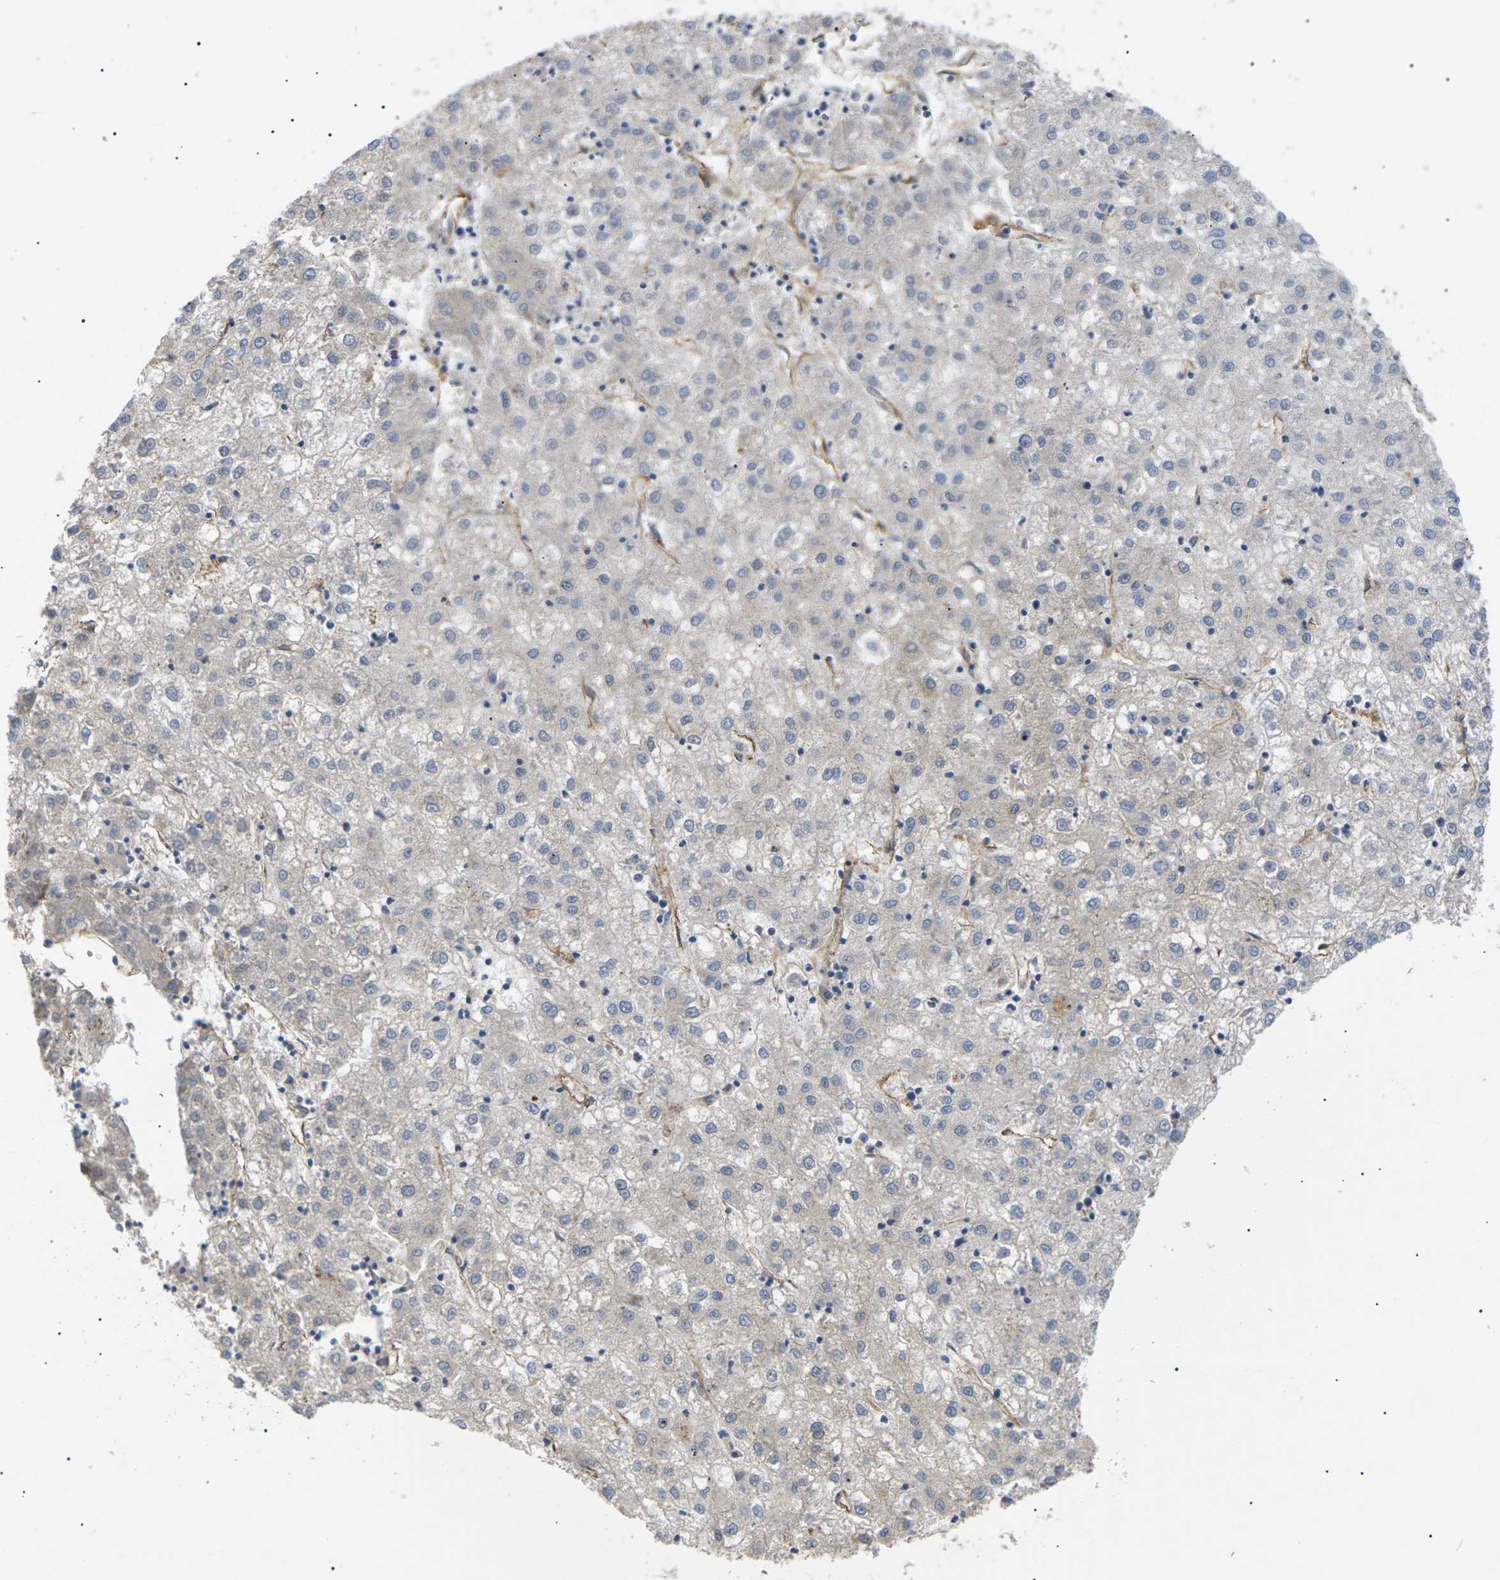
{"staining": {"intensity": "negative", "quantity": "none", "location": "none"}, "tissue": "liver cancer", "cell_type": "Tumor cells", "image_type": "cancer", "snomed": [{"axis": "morphology", "description": "Carcinoma, Hepatocellular, NOS"}, {"axis": "topography", "description": "Liver"}], "caption": "DAB immunohistochemical staining of liver cancer (hepatocellular carcinoma) shows no significant staining in tumor cells.", "gene": "TMTC4", "patient": {"sex": "male", "age": 72}}